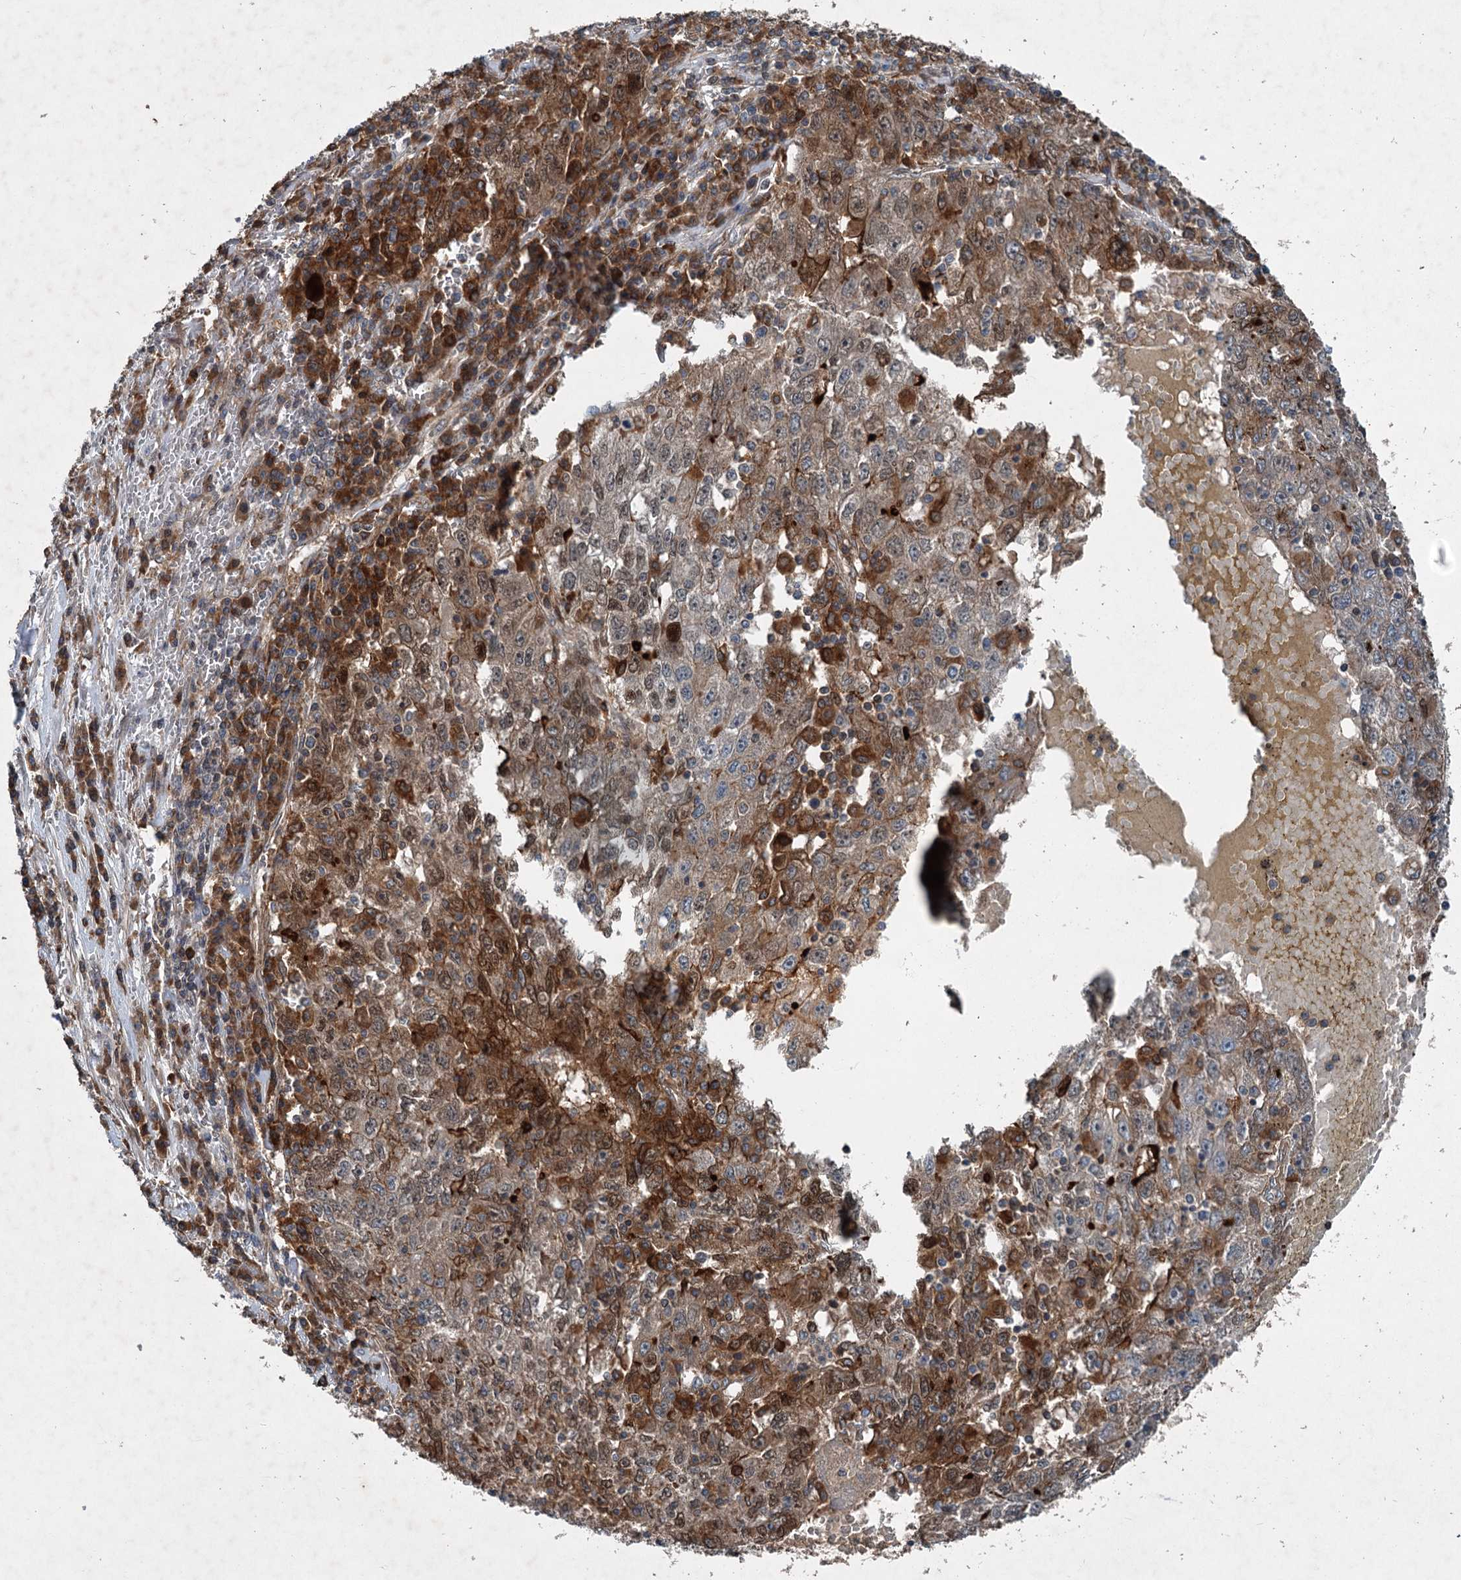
{"staining": {"intensity": "strong", "quantity": "25%-75%", "location": "cytoplasmic/membranous"}, "tissue": "liver cancer", "cell_type": "Tumor cells", "image_type": "cancer", "snomed": [{"axis": "morphology", "description": "Carcinoma, Hepatocellular, NOS"}, {"axis": "topography", "description": "Liver"}], "caption": "Hepatocellular carcinoma (liver) stained with a brown dye exhibits strong cytoplasmic/membranous positive expression in about 25%-75% of tumor cells.", "gene": "TAPBPL", "patient": {"sex": "male", "age": 49}}